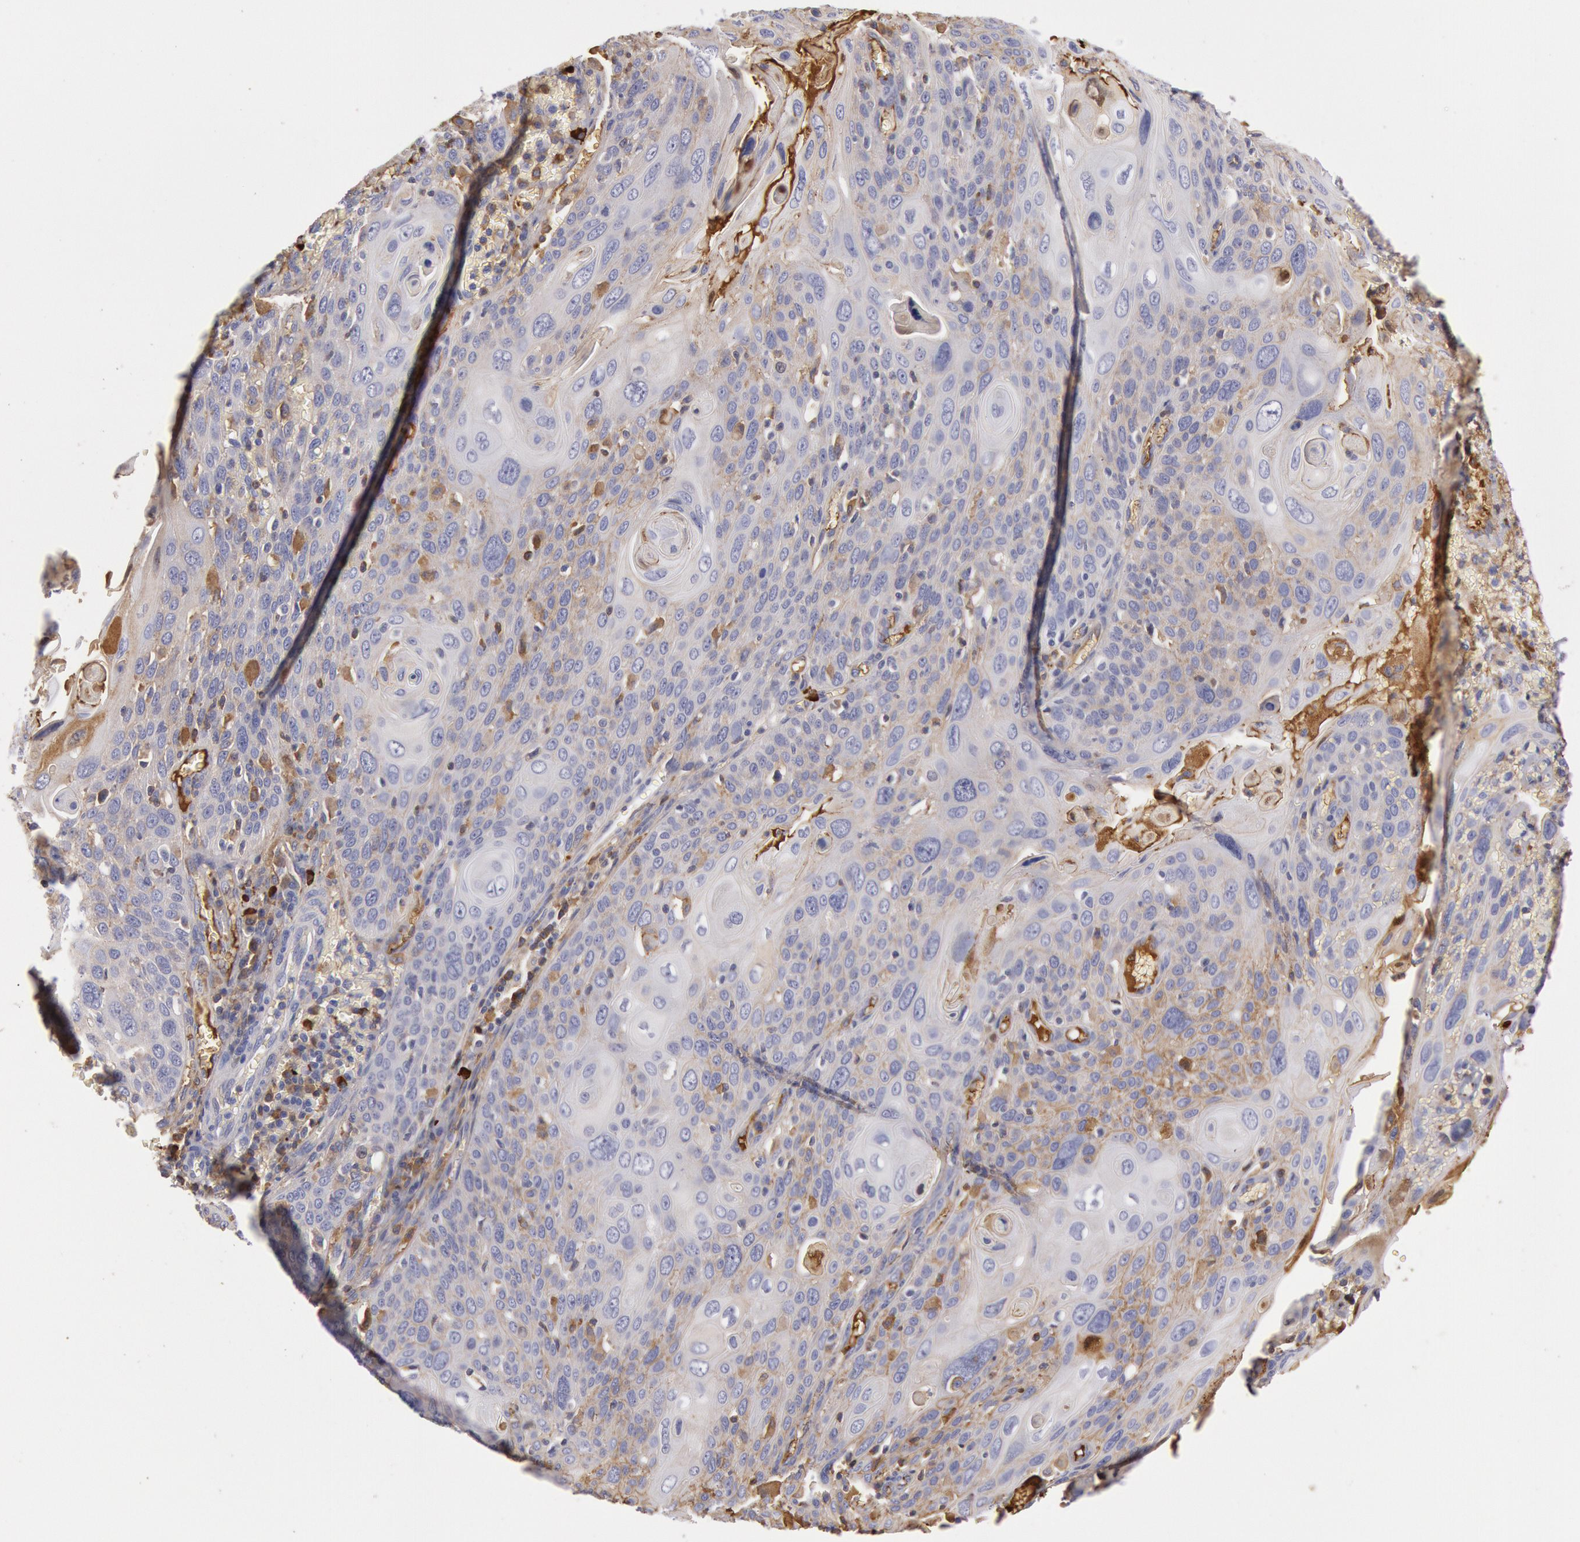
{"staining": {"intensity": "weak", "quantity": "25%-75%", "location": "cytoplasmic/membranous"}, "tissue": "cervical cancer", "cell_type": "Tumor cells", "image_type": "cancer", "snomed": [{"axis": "morphology", "description": "Squamous cell carcinoma, NOS"}, {"axis": "topography", "description": "Cervix"}], "caption": "IHC of cervical cancer (squamous cell carcinoma) exhibits low levels of weak cytoplasmic/membranous staining in approximately 25%-75% of tumor cells.", "gene": "IGHA1", "patient": {"sex": "female", "age": 54}}